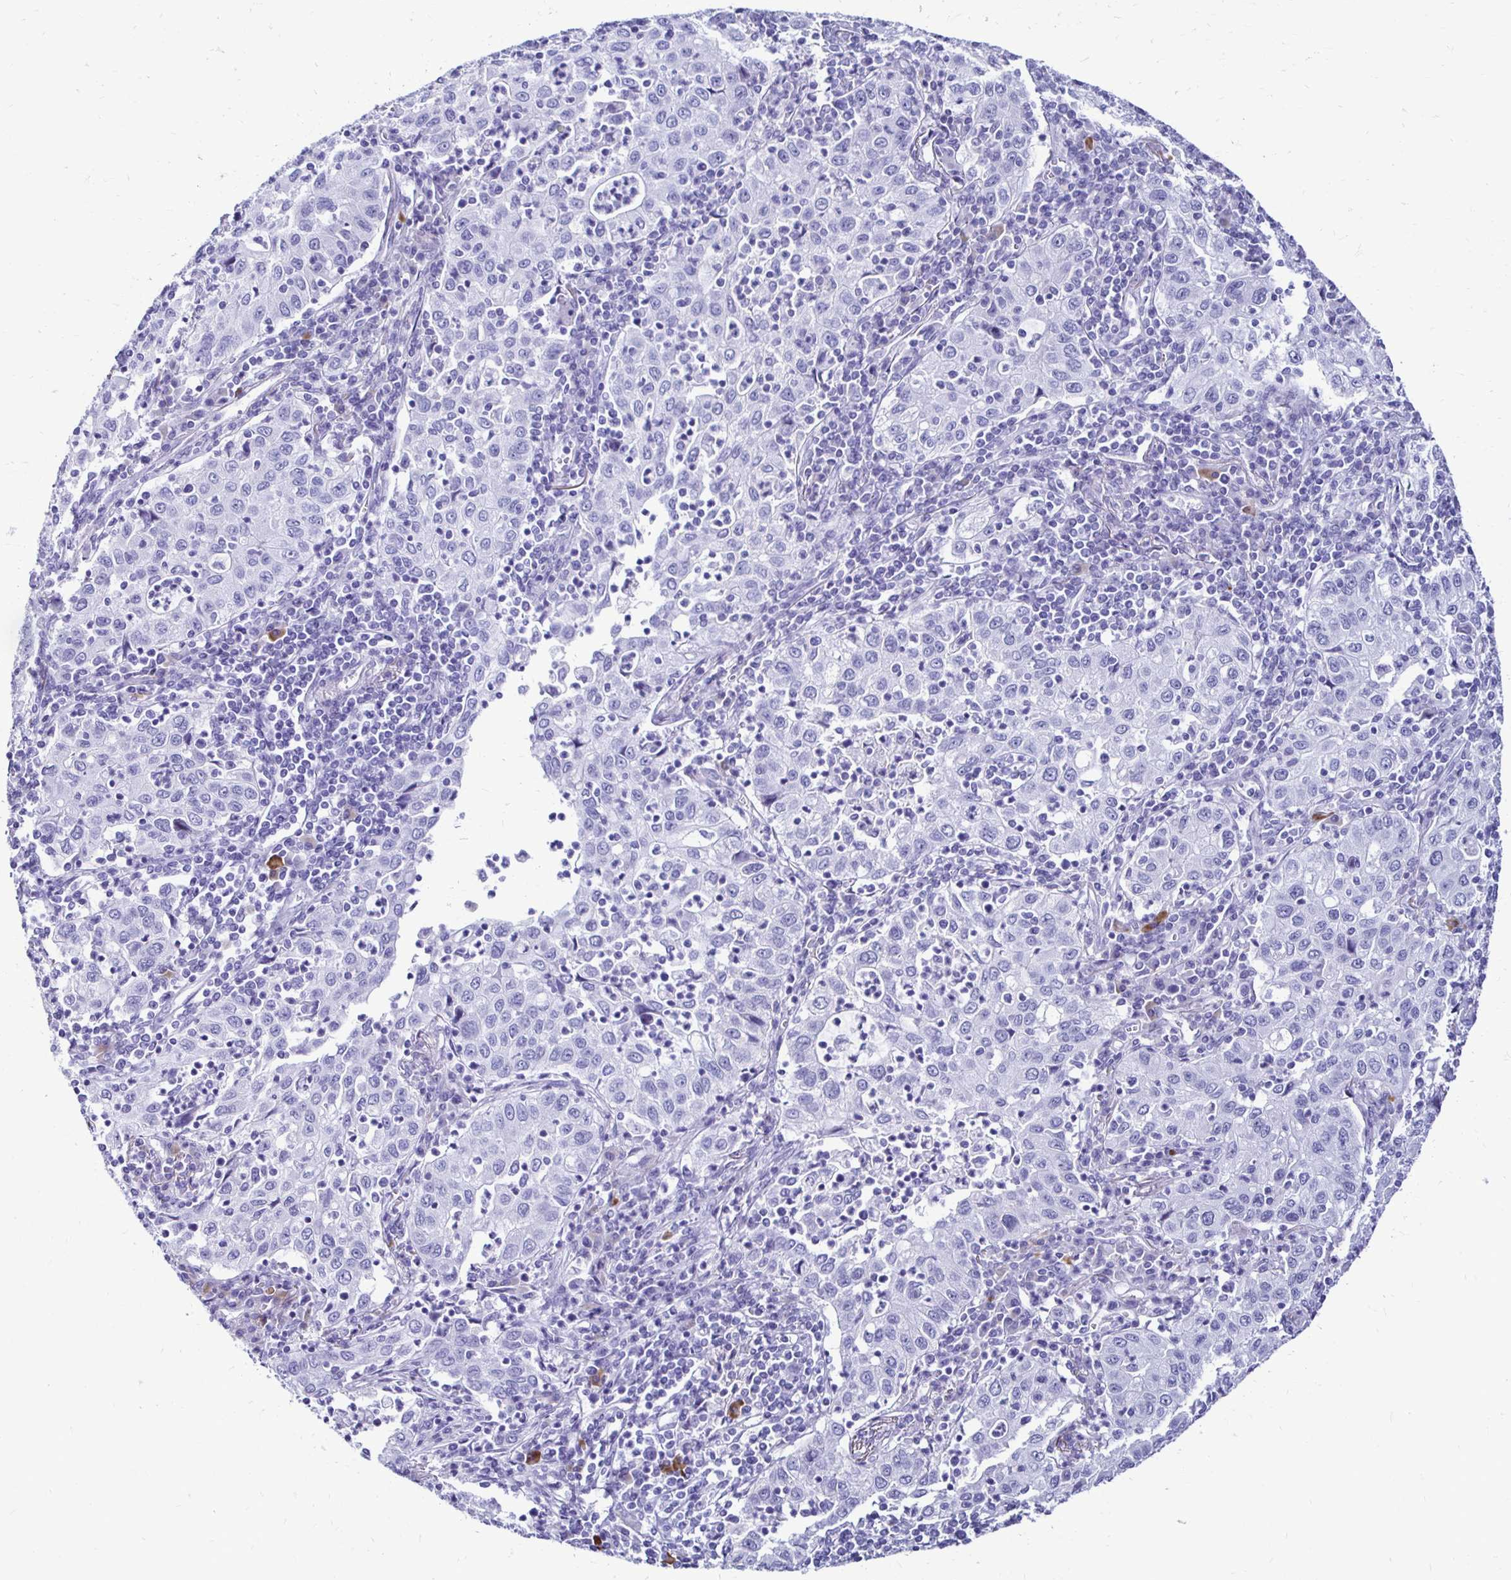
{"staining": {"intensity": "negative", "quantity": "none", "location": "none"}, "tissue": "lung cancer", "cell_type": "Tumor cells", "image_type": "cancer", "snomed": [{"axis": "morphology", "description": "Squamous cell carcinoma, NOS"}, {"axis": "topography", "description": "Lung"}], "caption": "Lung cancer (squamous cell carcinoma) was stained to show a protein in brown. There is no significant expression in tumor cells.", "gene": "CST5", "patient": {"sex": "male", "age": 71}}